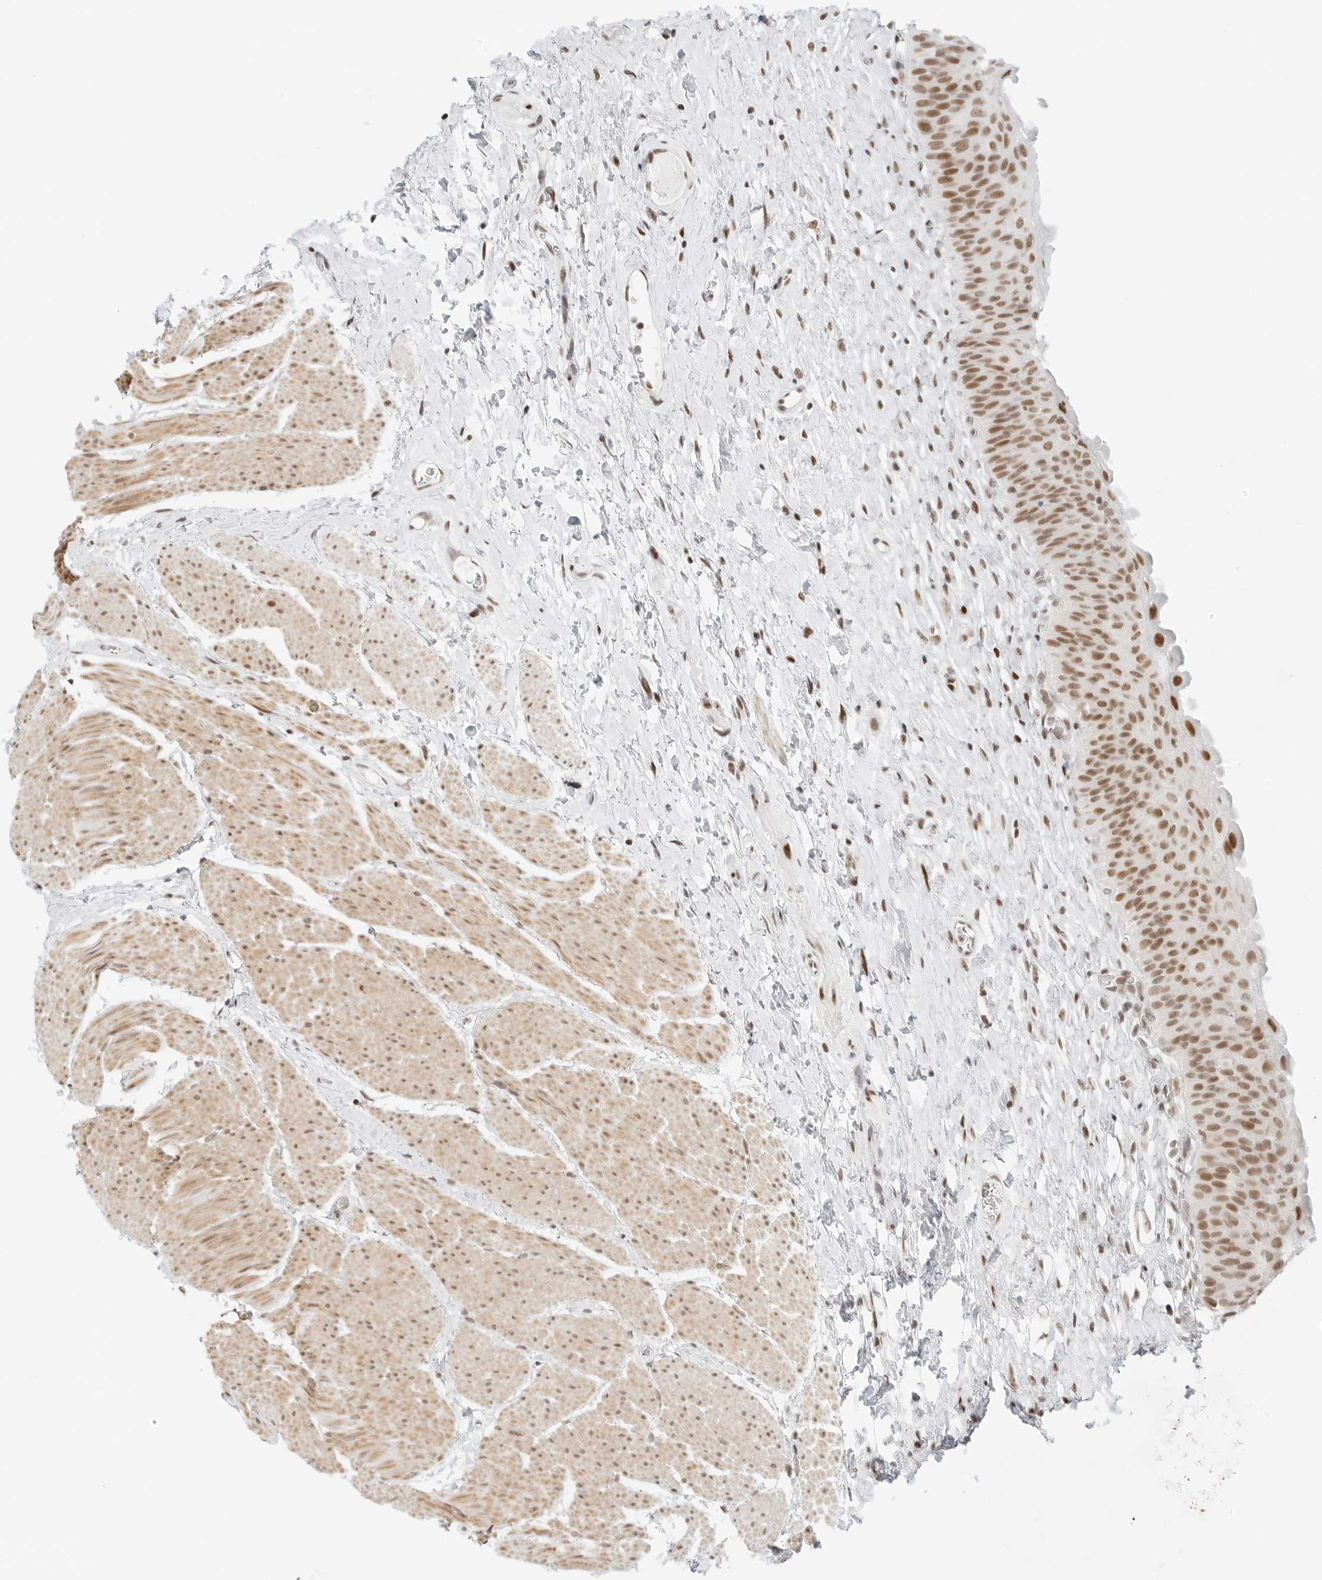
{"staining": {"intensity": "moderate", "quantity": ">75%", "location": "nuclear"}, "tissue": "urinary bladder", "cell_type": "Urothelial cells", "image_type": "normal", "snomed": [{"axis": "morphology", "description": "Normal tissue, NOS"}, {"axis": "topography", "description": "Urinary bladder"}], "caption": "This histopathology image demonstrates benign urinary bladder stained with immunohistochemistry (IHC) to label a protein in brown. The nuclear of urothelial cells show moderate positivity for the protein. Nuclei are counter-stained blue.", "gene": "CRTC2", "patient": {"sex": "male", "age": 74}}